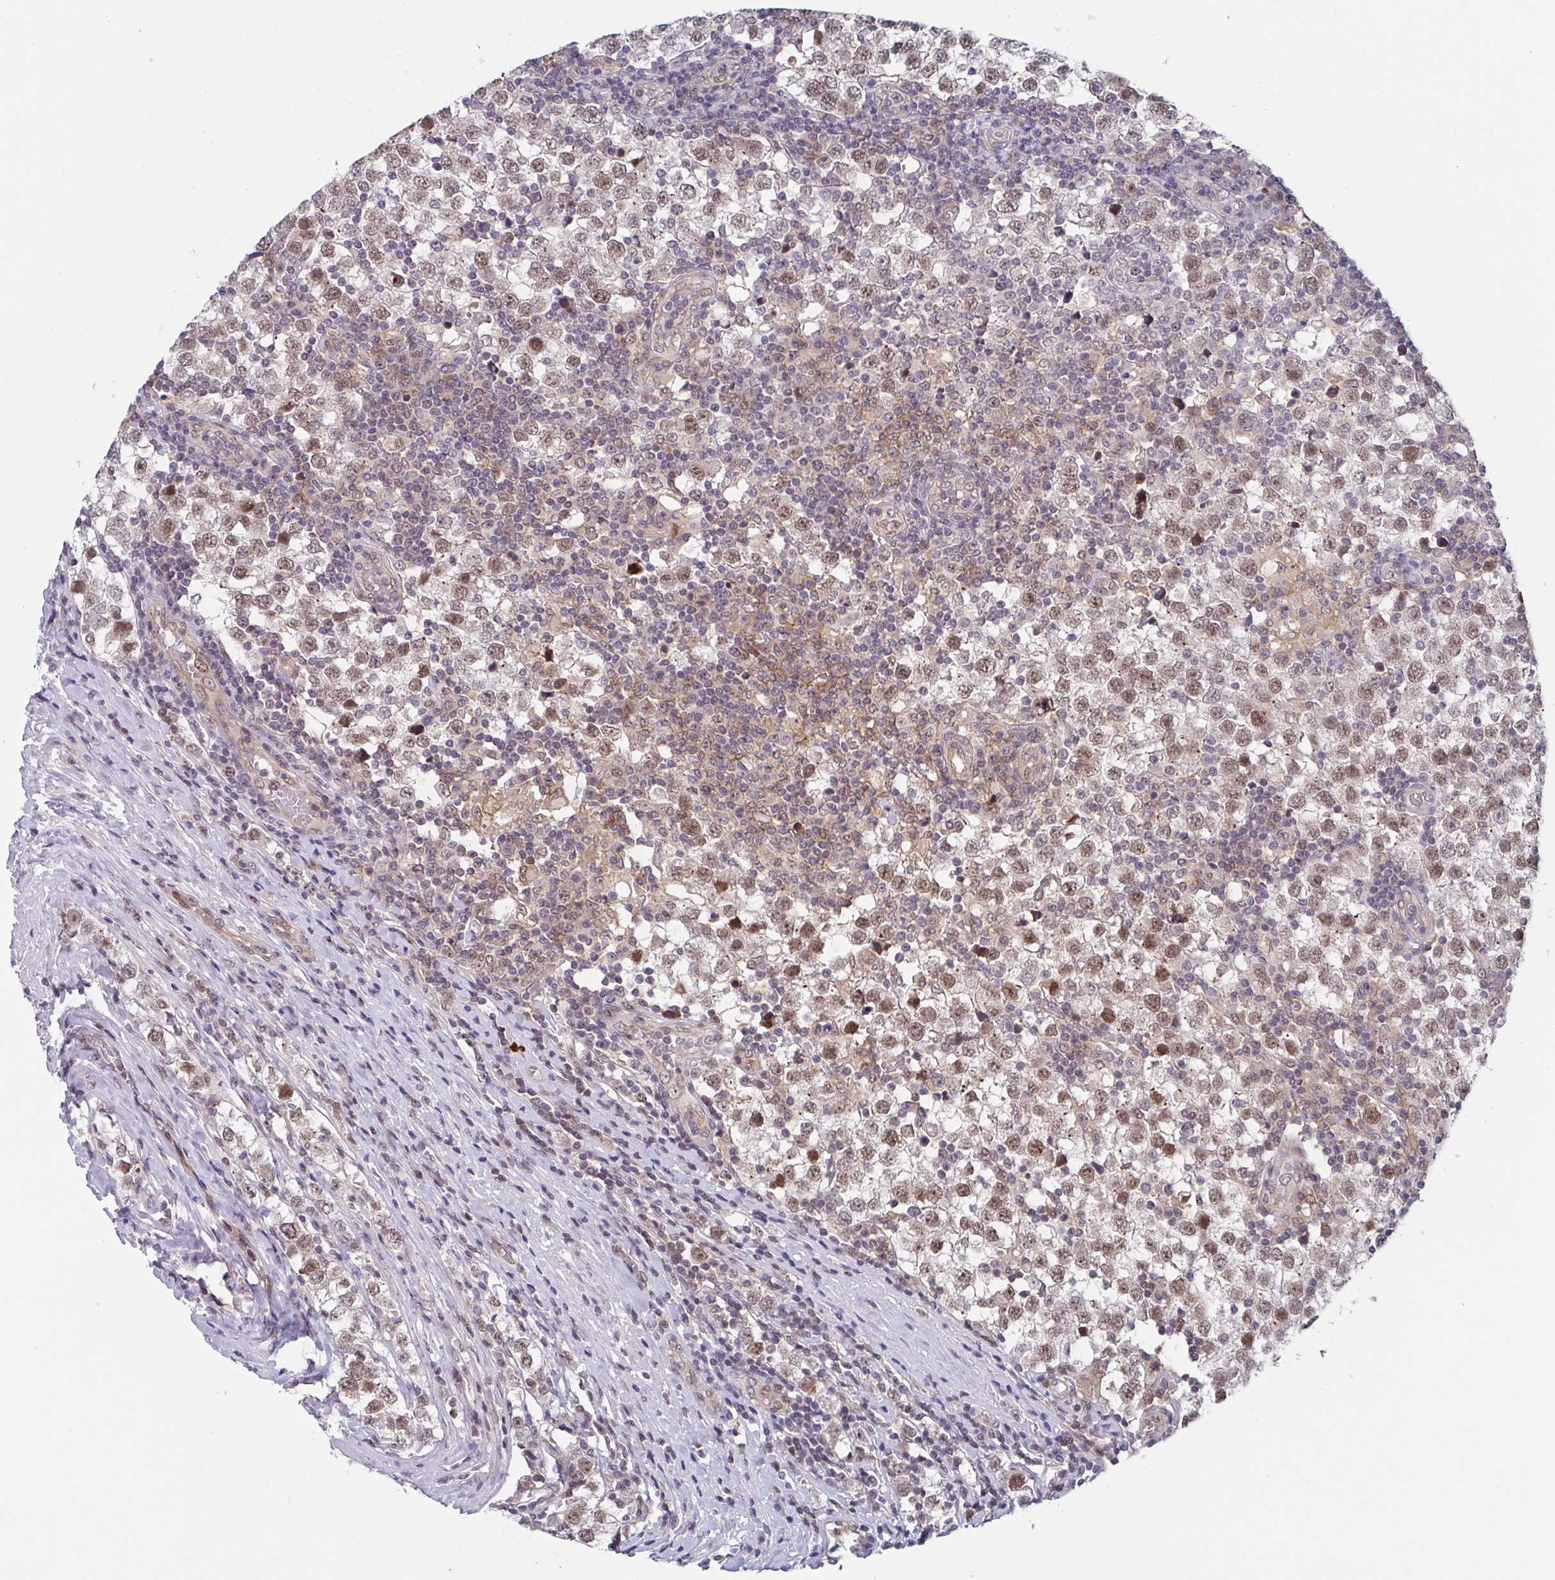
{"staining": {"intensity": "moderate", "quantity": ">75%", "location": "nuclear"}, "tissue": "testis cancer", "cell_type": "Tumor cells", "image_type": "cancer", "snomed": [{"axis": "morphology", "description": "Seminoma, NOS"}, {"axis": "topography", "description": "Testis"}], "caption": "A medium amount of moderate nuclear staining is seen in approximately >75% of tumor cells in testis seminoma tissue.", "gene": "RBM18", "patient": {"sex": "male", "age": 34}}